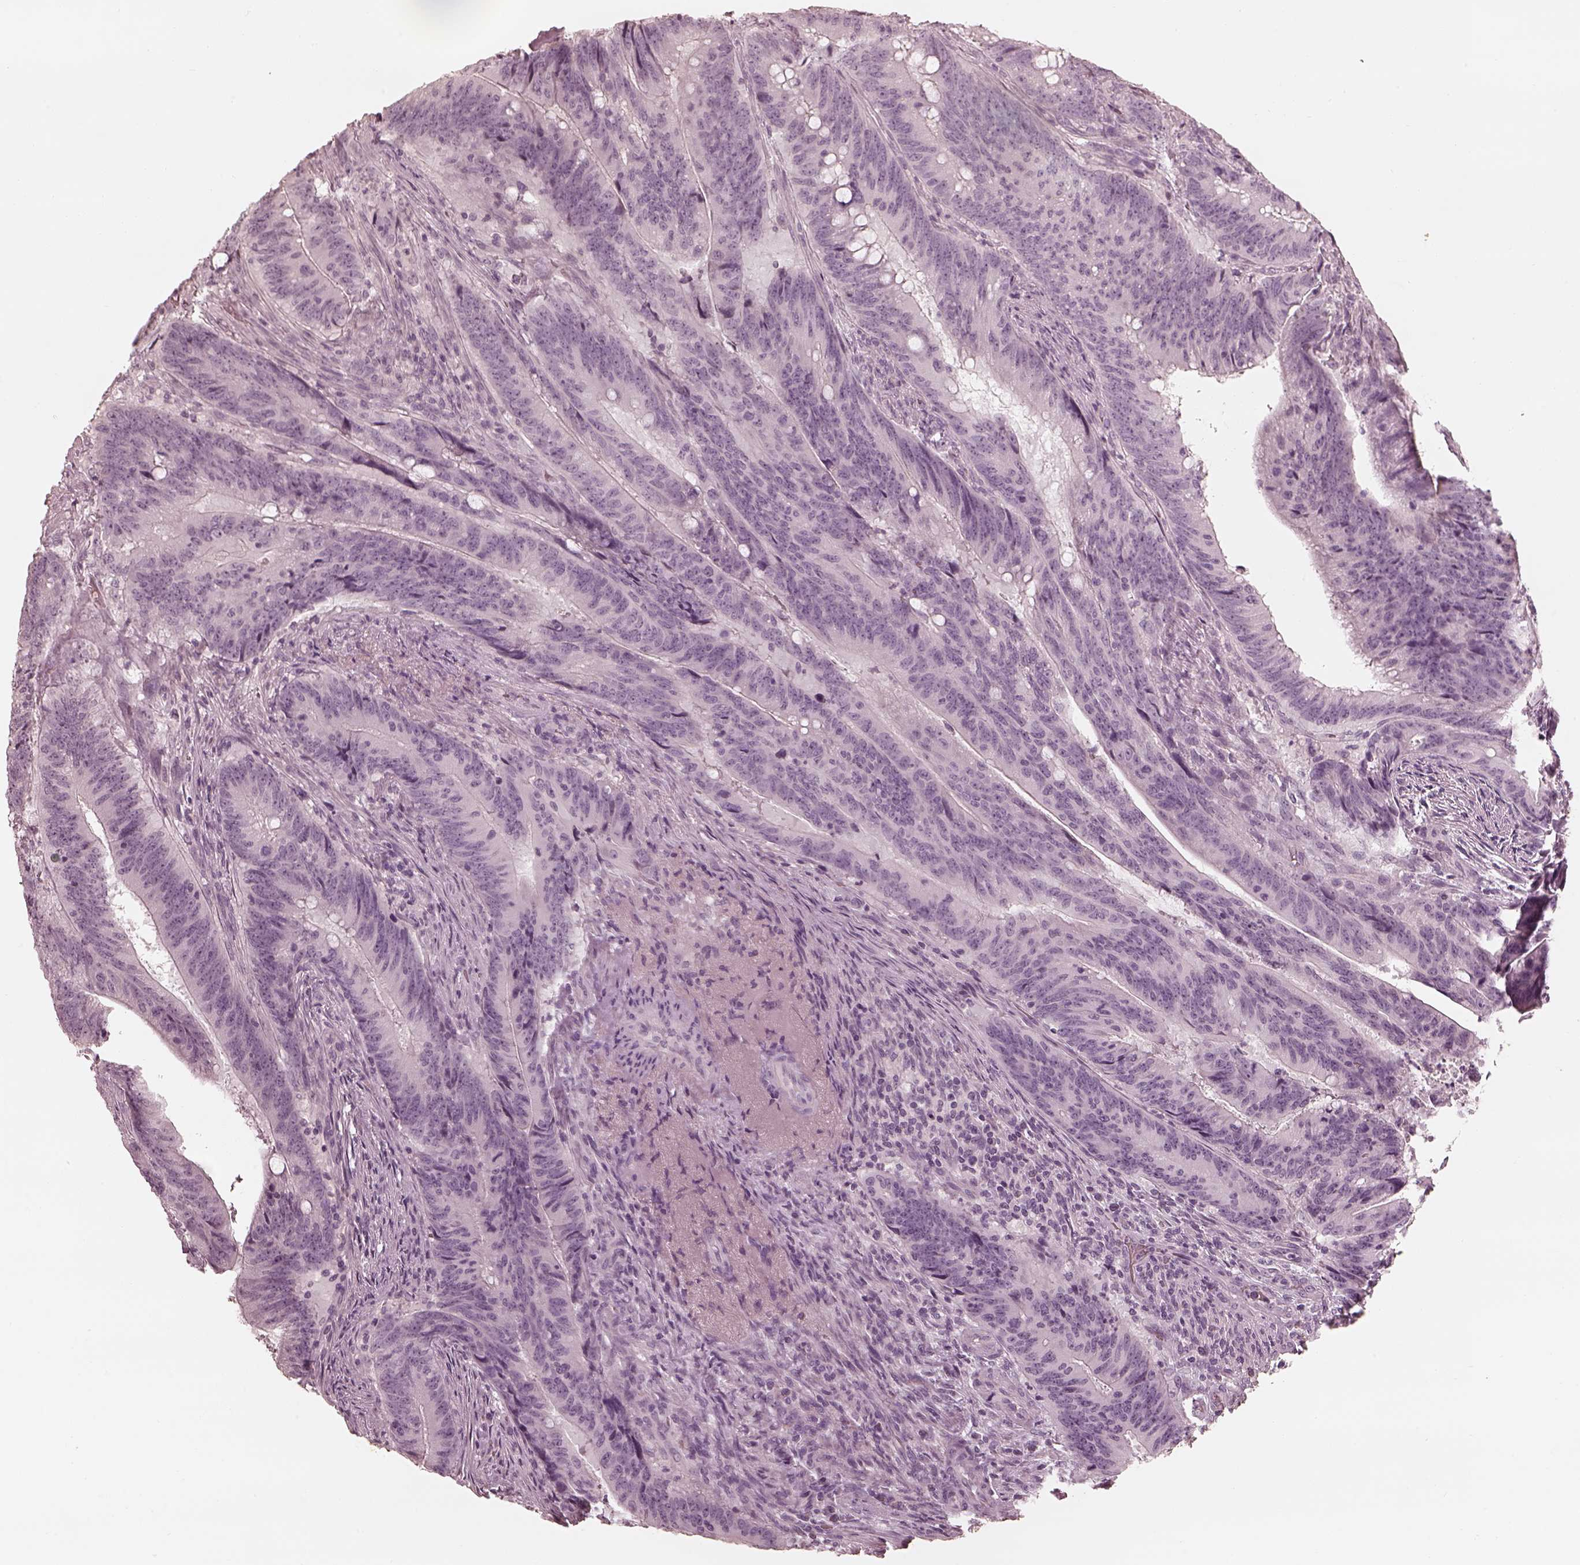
{"staining": {"intensity": "negative", "quantity": "none", "location": "none"}, "tissue": "colorectal cancer", "cell_type": "Tumor cells", "image_type": "cancer", "snomed": [{"axis": "morphology", "description": "Adenocarcinoma, NOS"}, {"axis": "topography", "description": "Colon"}], "caption": "Tumor cells are negative for protein expression in human adenocarcinoma (colorectal).", "gene": "ADRB3", "patient": {"sex": "female", "age": 87}}